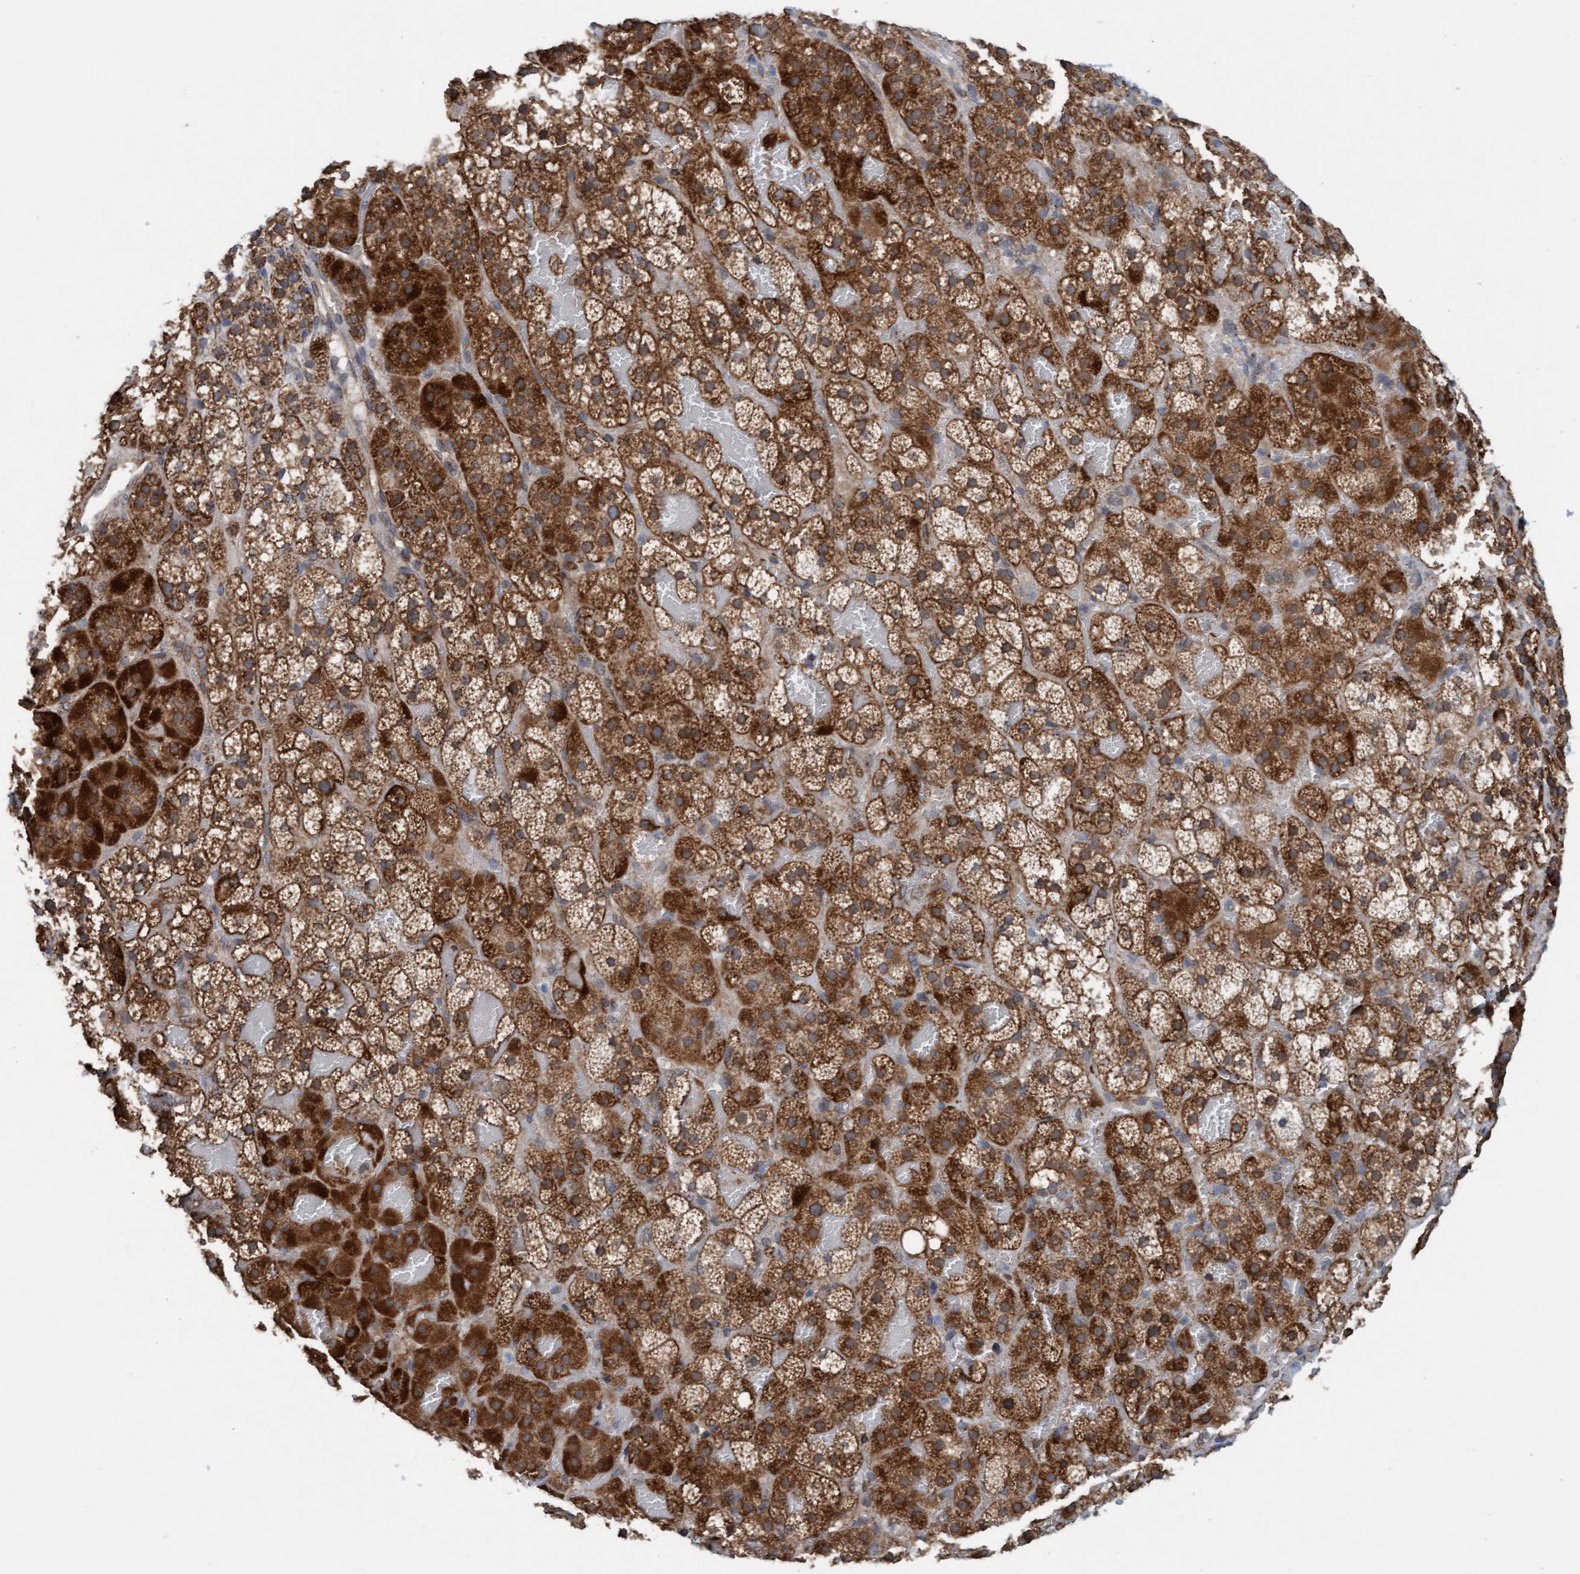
{"staining": {"intensity": "strong", "quantity": ">75%", "location": "cytoplasmic/membranous"}, "tissue": "adrenal gland", "cell_type": "Glandular cells", "image_type": "normal", "snomed": [{"axis": "morphology", "description": "Normal tissue, NOS"}, {"axis": "topography", "description": "Adrenal gland"}], "caption": "IHC image of normal human adrenal gland stained for a protein (brown), which demonstrates high levels of strong cytoplasmic/membranous positivity in about >75% of glandular cells.", "gene": "MRPS23", "patient": {"sex": "female", "age": 59}}